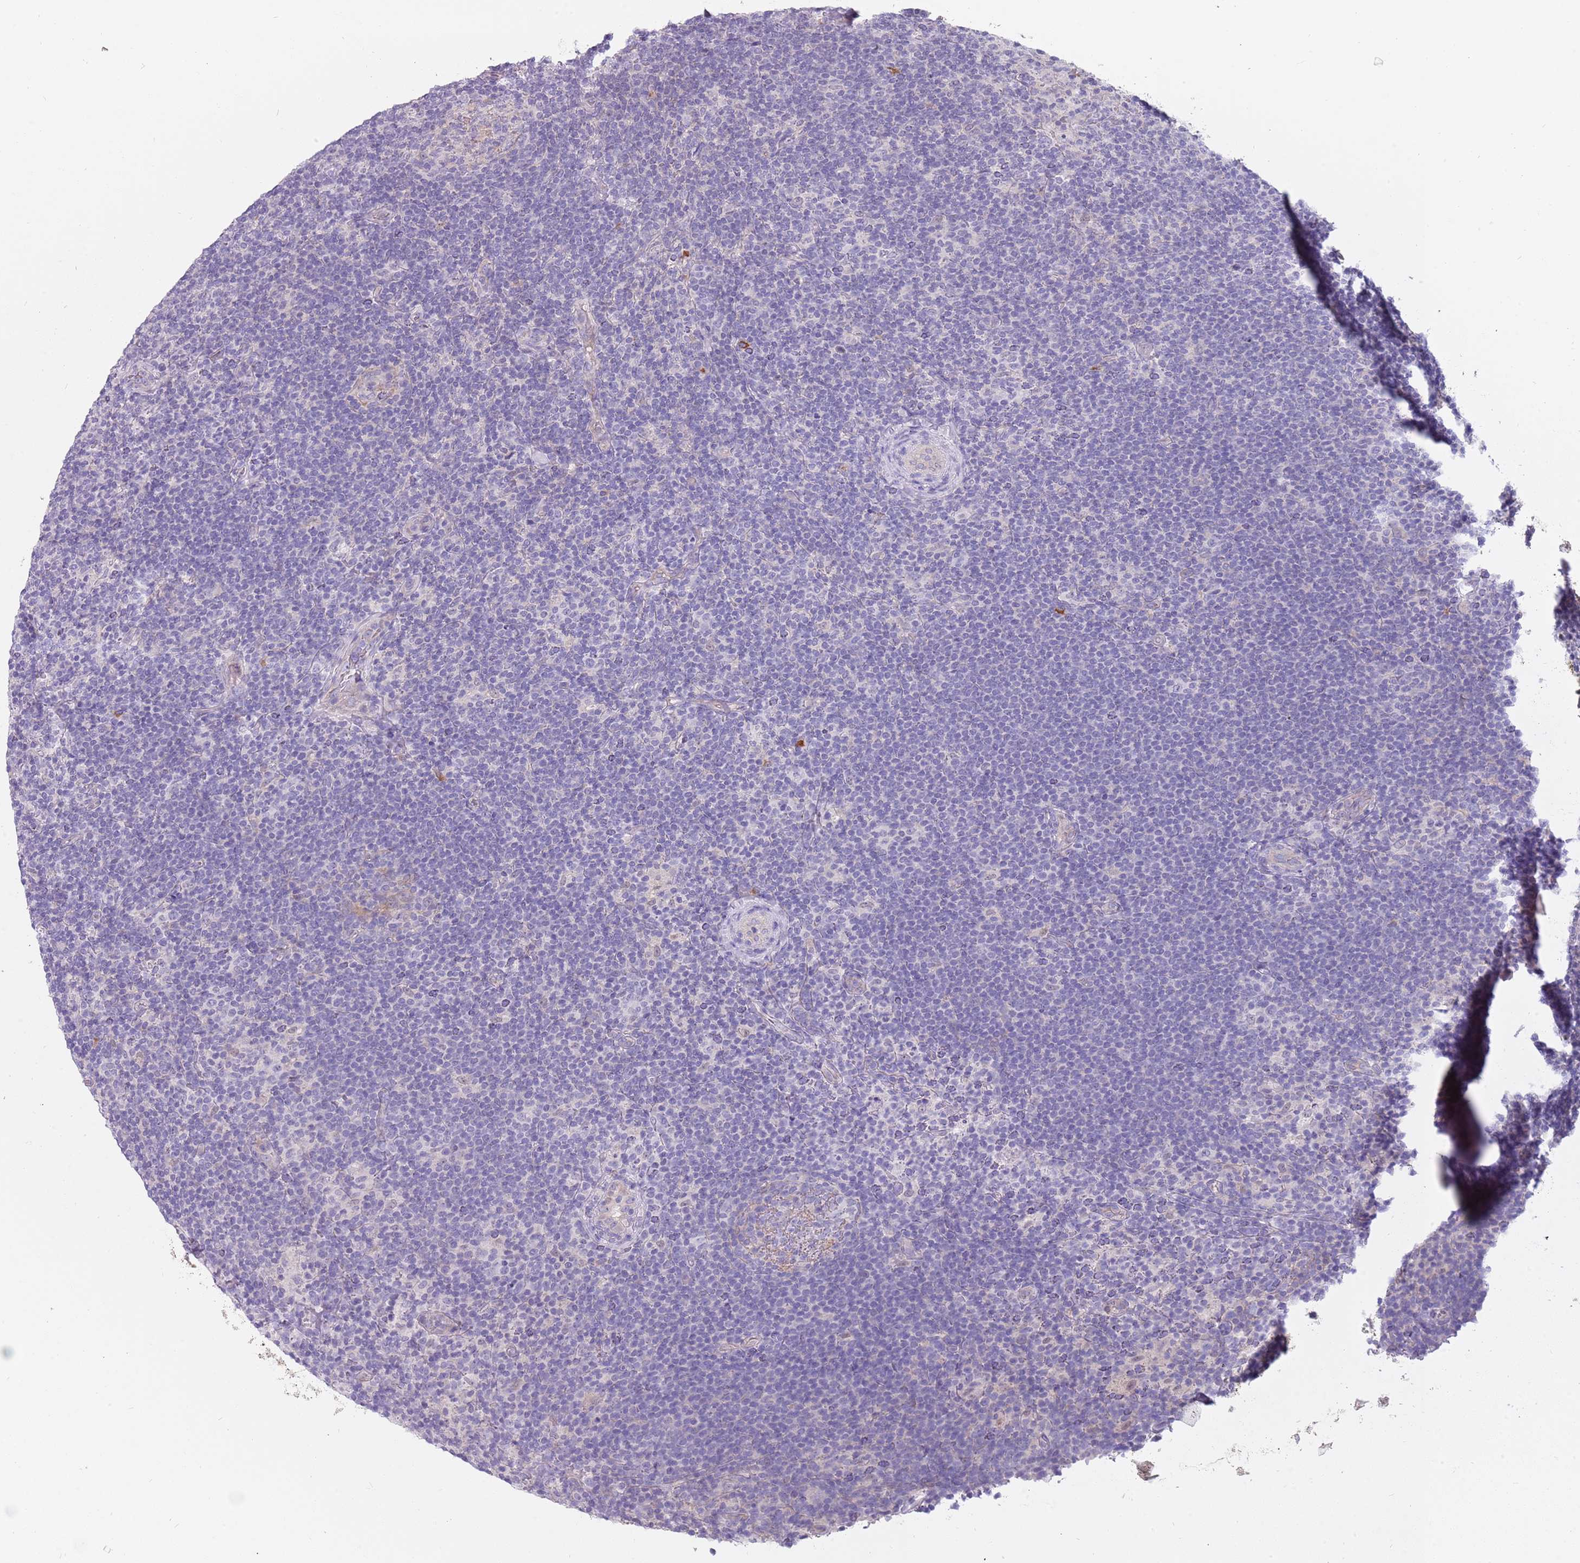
{"staining": {"intensity": "negative", "quantity": "none", "location": "none"}, "tissue": "lymphoma", "cell_type": "Tumor cells", "image_type": "cancer", "snomed": [{"axis": "morphology", "description": "Hodgkin's disease, NOS"}, {"axis": "topography", "description": "Lymph node"}], "caption": "IHC micrograph of human Hodgkin's disease stained for a protein (brown), which shows no expression in tumor cells.", "gene": "DDX4", "patient": {"sex": "female", "age": 57}}